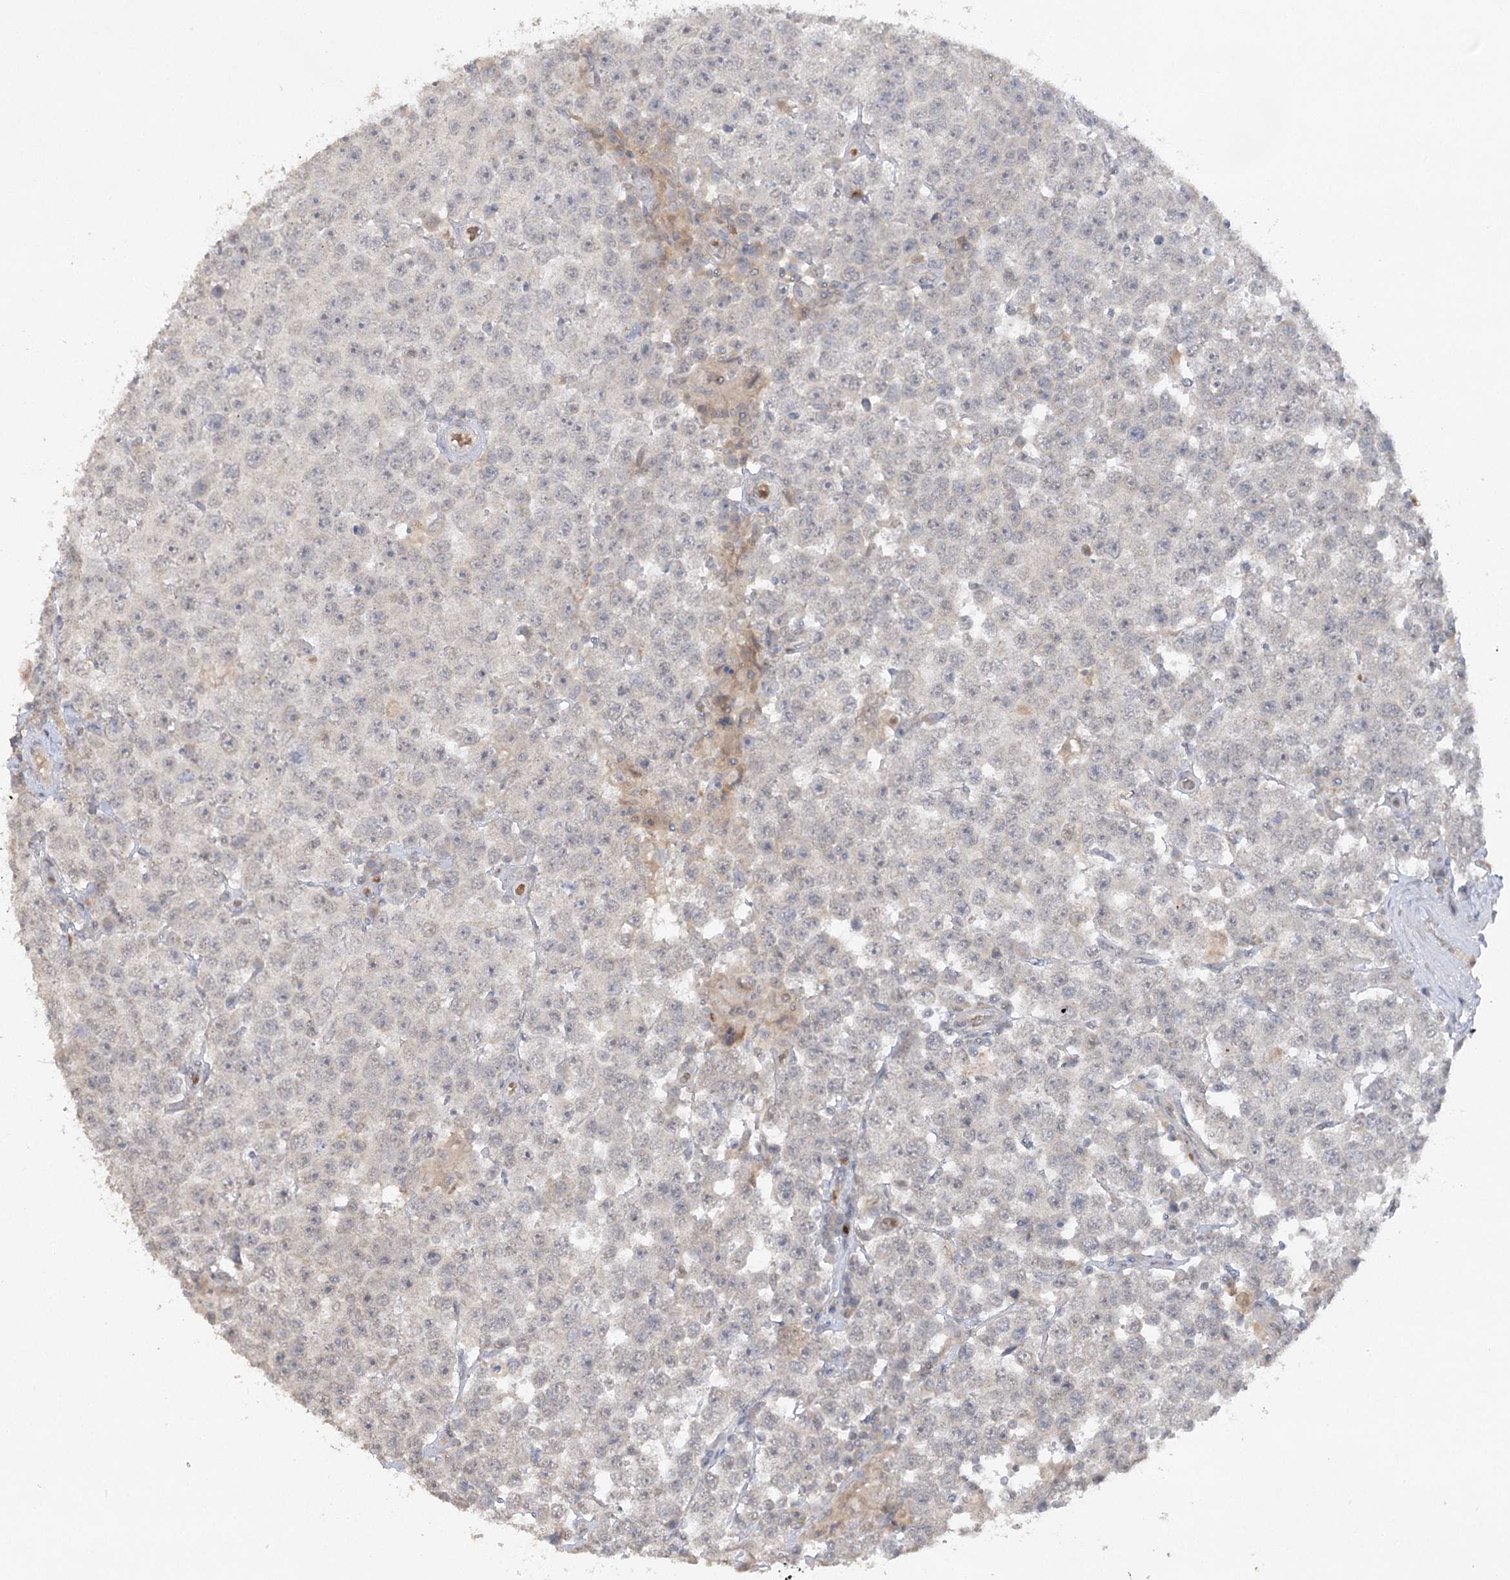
{"staining": {"intensity": "negative", "quantity": "none", "location": "none"}, "tissue": "testis cancer", "cell_type": "Tumor cells", "image_type": "cancer", "snomed": [{"axis": "morphology", "description": "Seminoma, NOS"}, {"axis": "topography", "description": "Testis"}], "caption": "There is no significant expression in tumor cells of testis seminoma. (Immunohistochemistry (ihc), brightfield microscopy, high magnification).", "gene": "TRAF3IP1", "patient": {"sex": "male", "age": 28}}